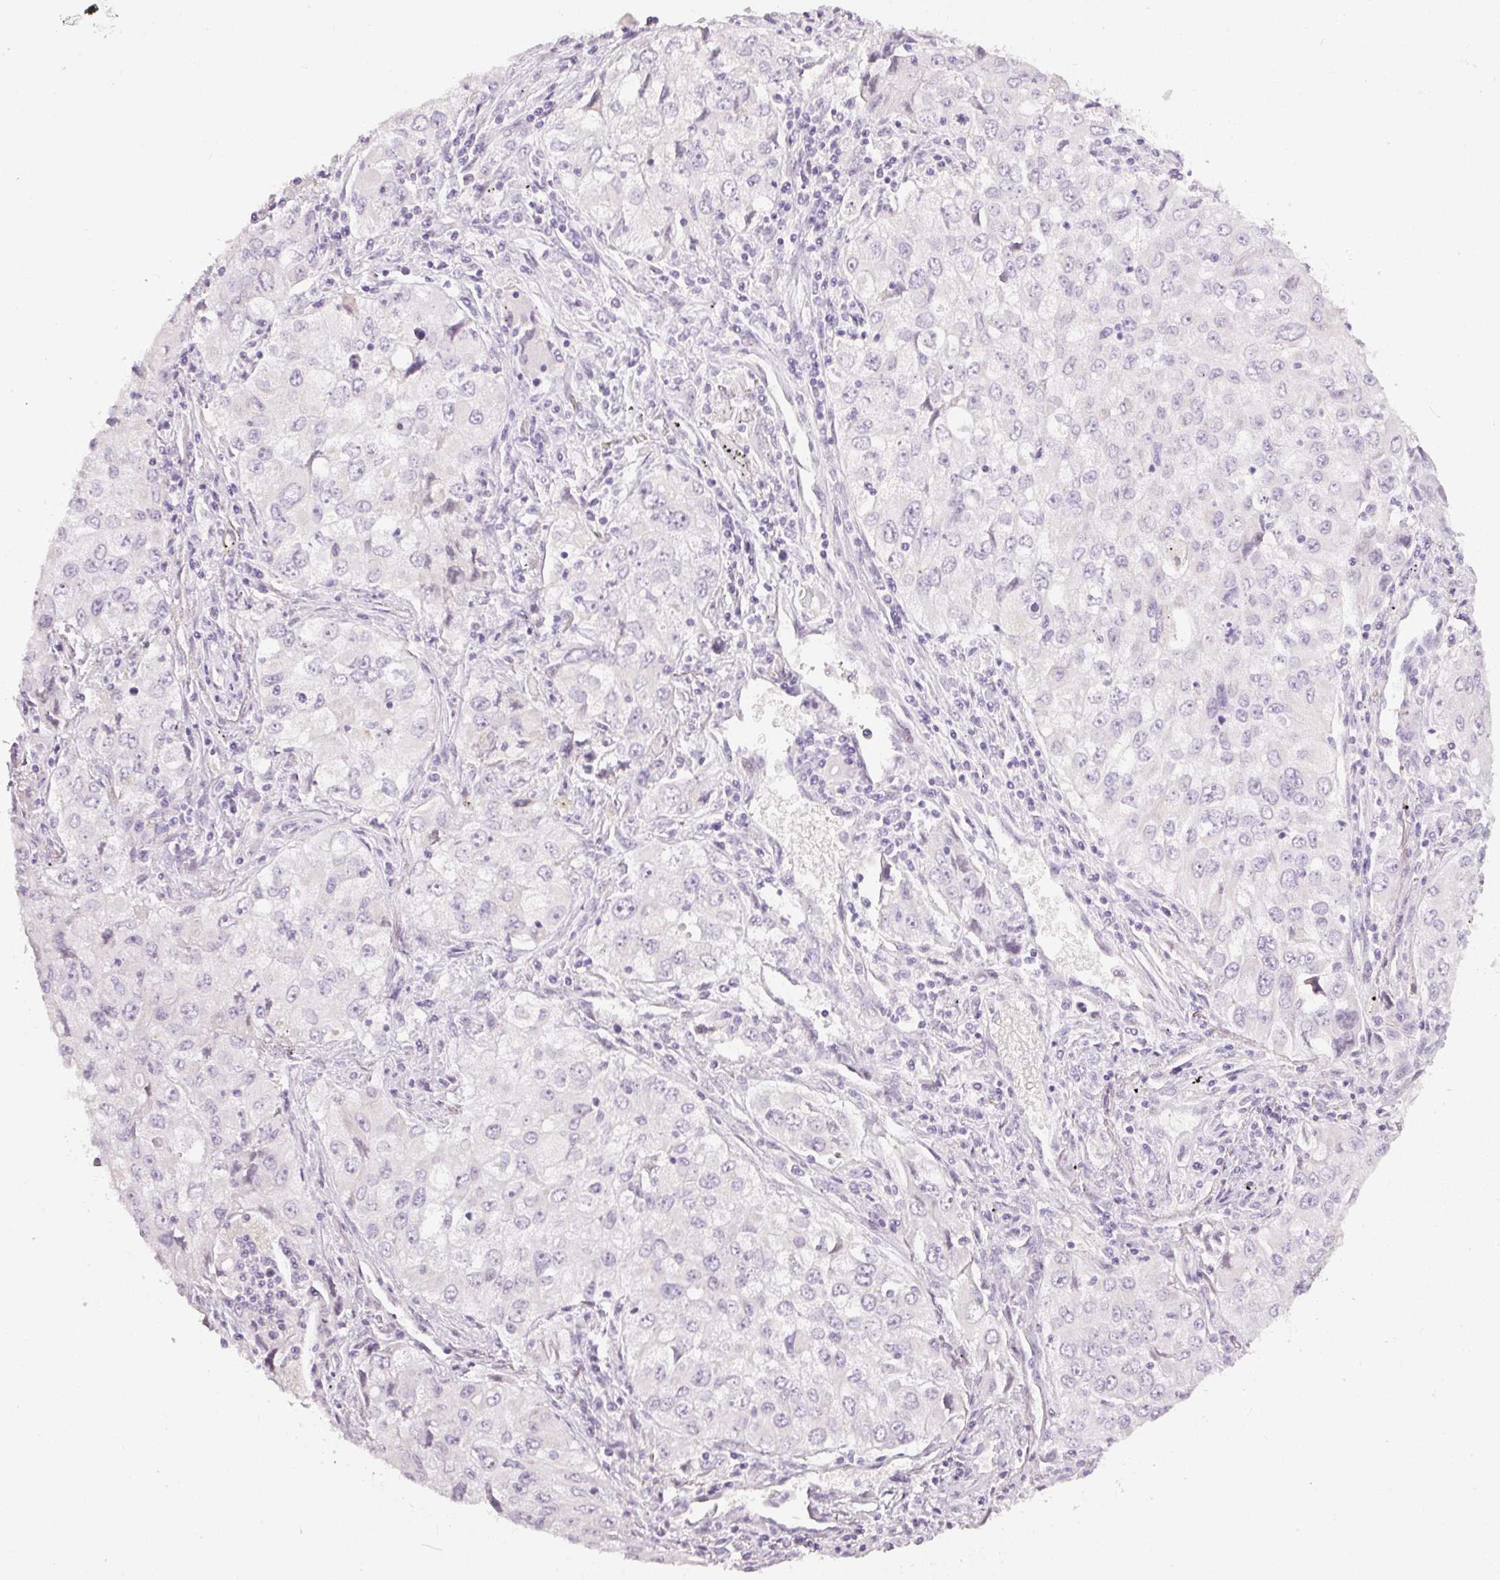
{"staining": {"intensity": "negative", "quantity": "none", "location": "none"}, "tissue": "lung cancer", "cell_type": "Tumor cells", "image_type": "cancer", "snomed": [{"axis": "morphology", "description": "Adenocarcinoma, NOS"}, {"axis": "morphology", "description": "Adenocarcinoma, metastatic, NOS"}, {"axis": "topography", "description": "Lymph node"}, {"axis": "topography", "description": "Lung"}], "caption": "This is a histopathology image of immunohistochemistry (IHC) staining of lung adenocarcinoma, which shows no positivity in tumor cells.", "gene": "NRDE2", "patient": {"sex": "female", "age": 42}}